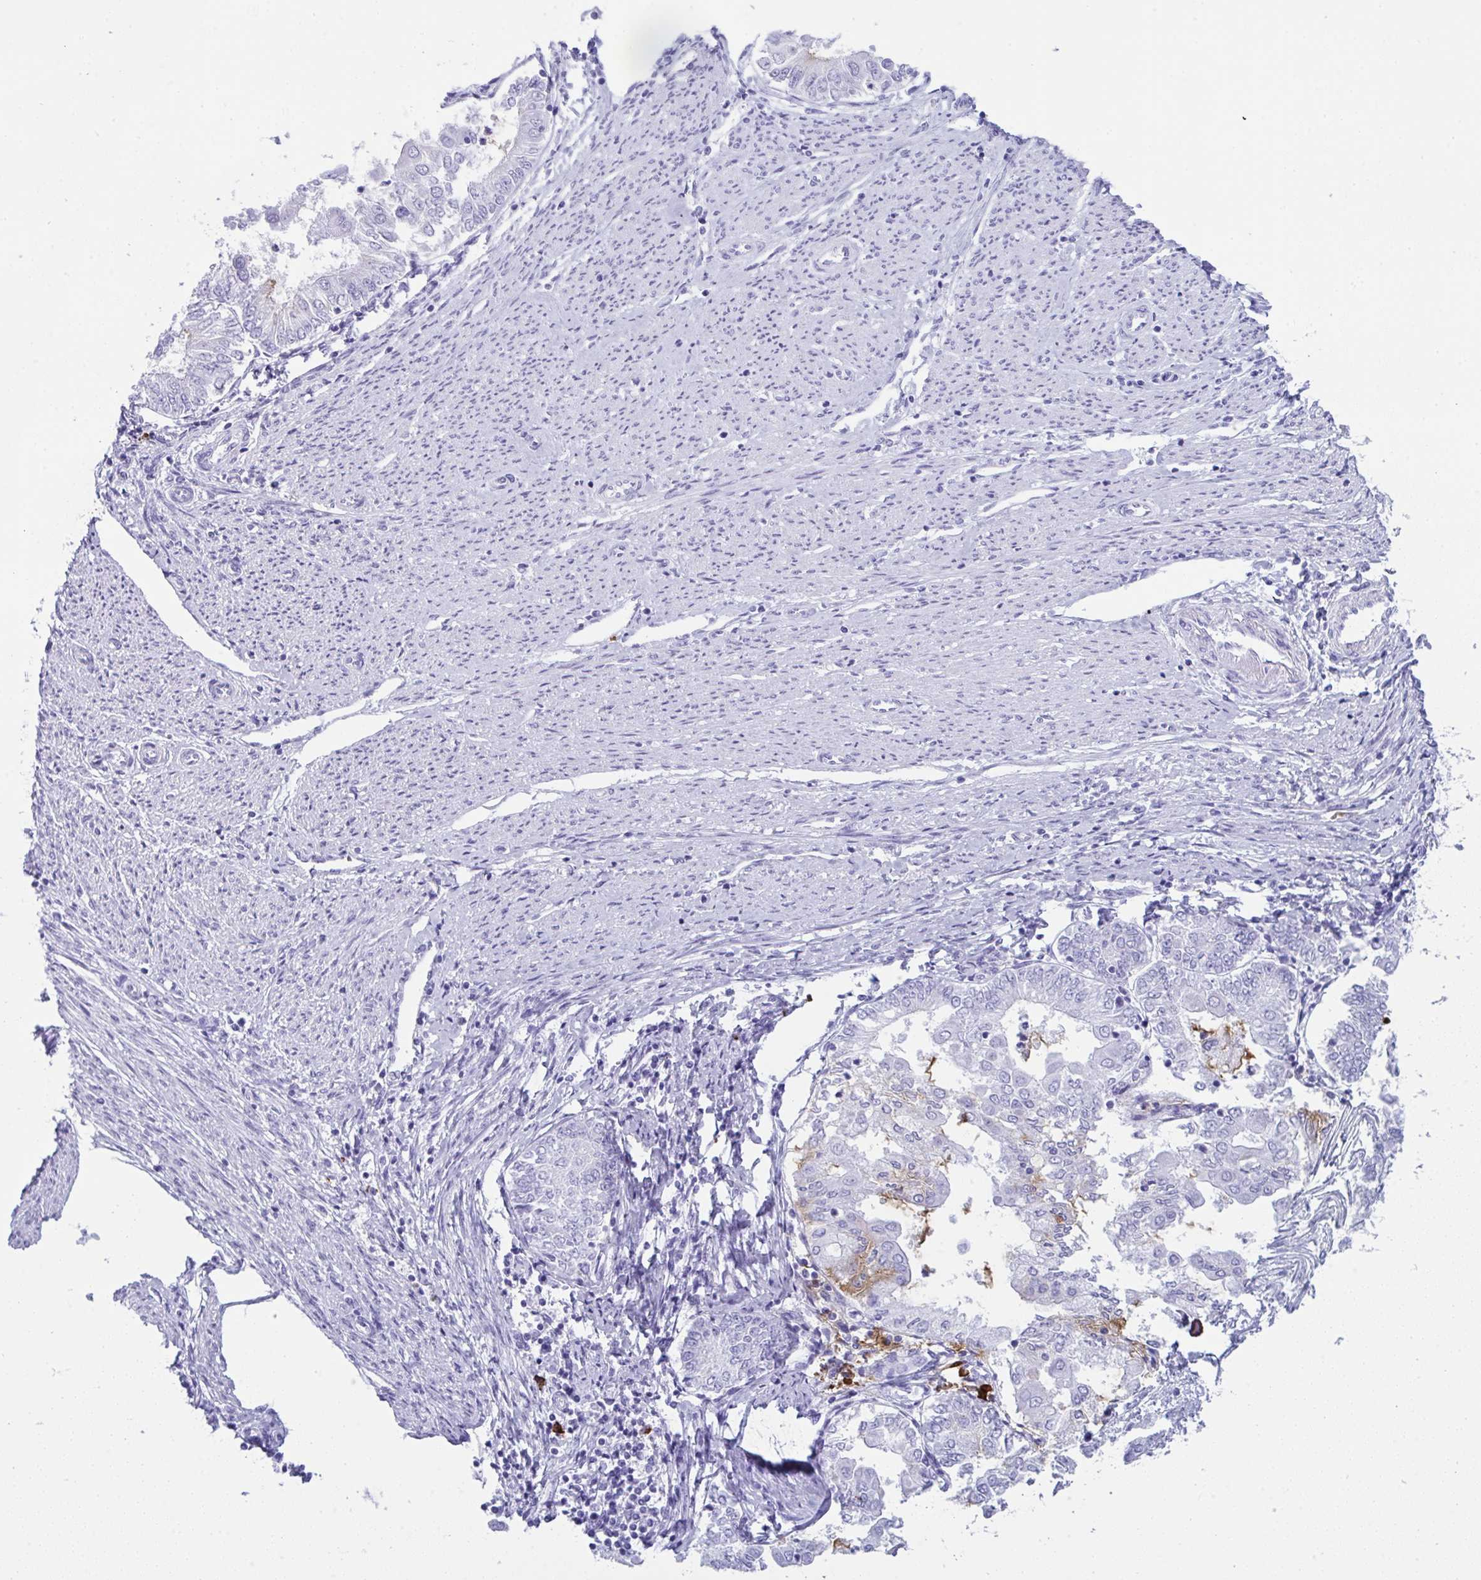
{"staining": {"intensity": "negative", "quantity": "none", "location": "none"}, "tissue": "endometrial cancer", "cell_type": "Tumor cells", "image_type": "cancer", "snomed": [{"axis": "morphology", "description": "Adenocarcinoma, NOS"}, {"axis": "topography", "description": "Endometrium"}], "caption": "The immunohistochemistry (IHC) micrograph has no significant positivity in tumor cells of endometrial cancer (adenocarcinoma) tissue.", "gene": "JCHAIN", "patient": {"sex": "female", "age": 68}}